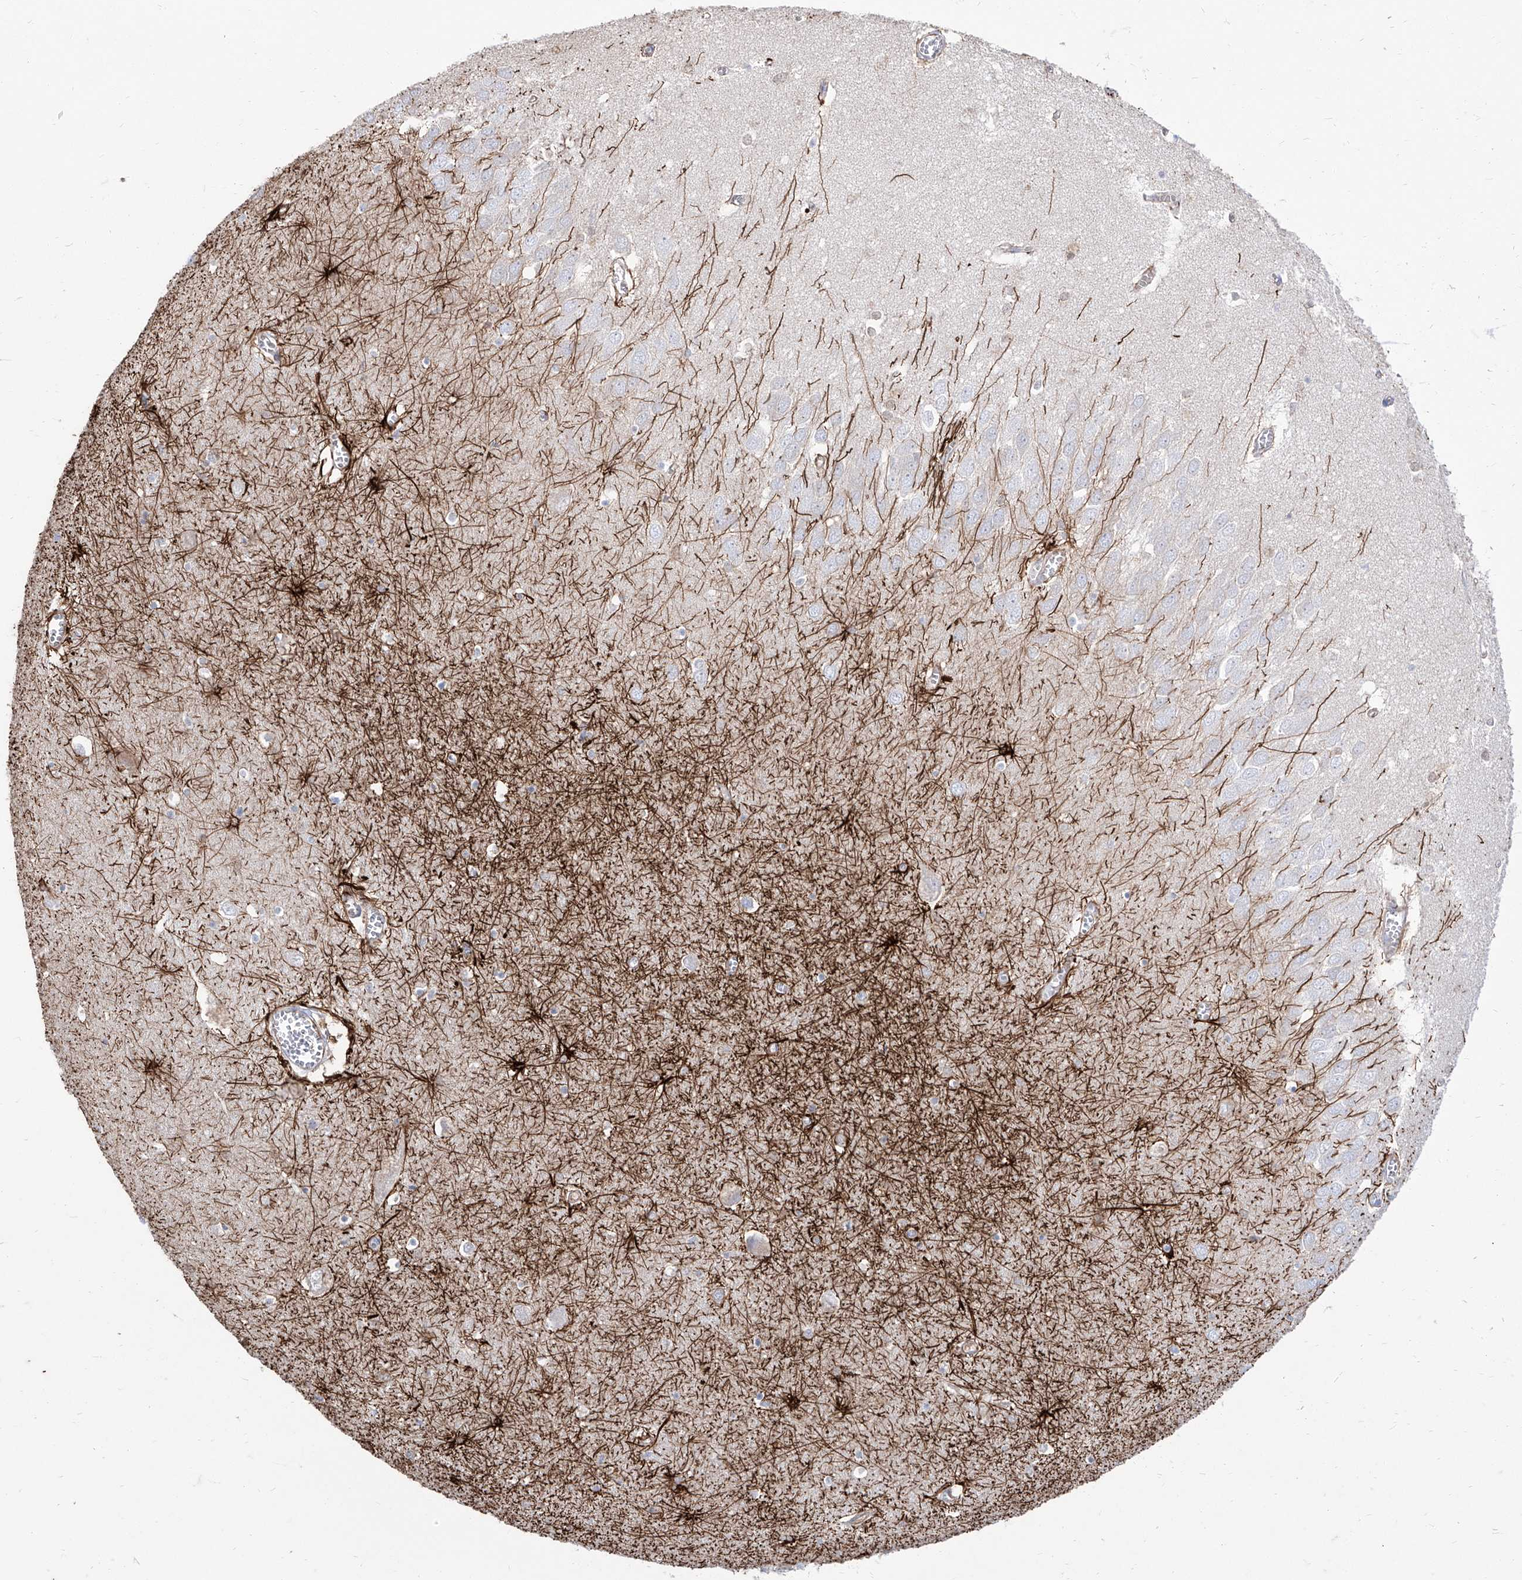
{"staining": {"intensity": "strong", "quantity": "<25%", "location": "cytoplasmic/membranous"}, "tissue": "hippocampus", "cell_type": "Glial cells", "image_type": "normal", "snomed": [{"axis": "morphology", "description": "Normal tissue, NOS"}, {"axis": "topography", "description": "Hippocampus"}], "caption": "IHC histopathology image of benign hippocampus: hippocampus stained using IHC shows medium levels of strong protein expression localized specifically in the cytoplasmic/membranous of glial cells, appearing as a cytoplasmic/membranous brown color.", "gene": "C1orf74", "patient": {"sex": "male", "age": 70}}